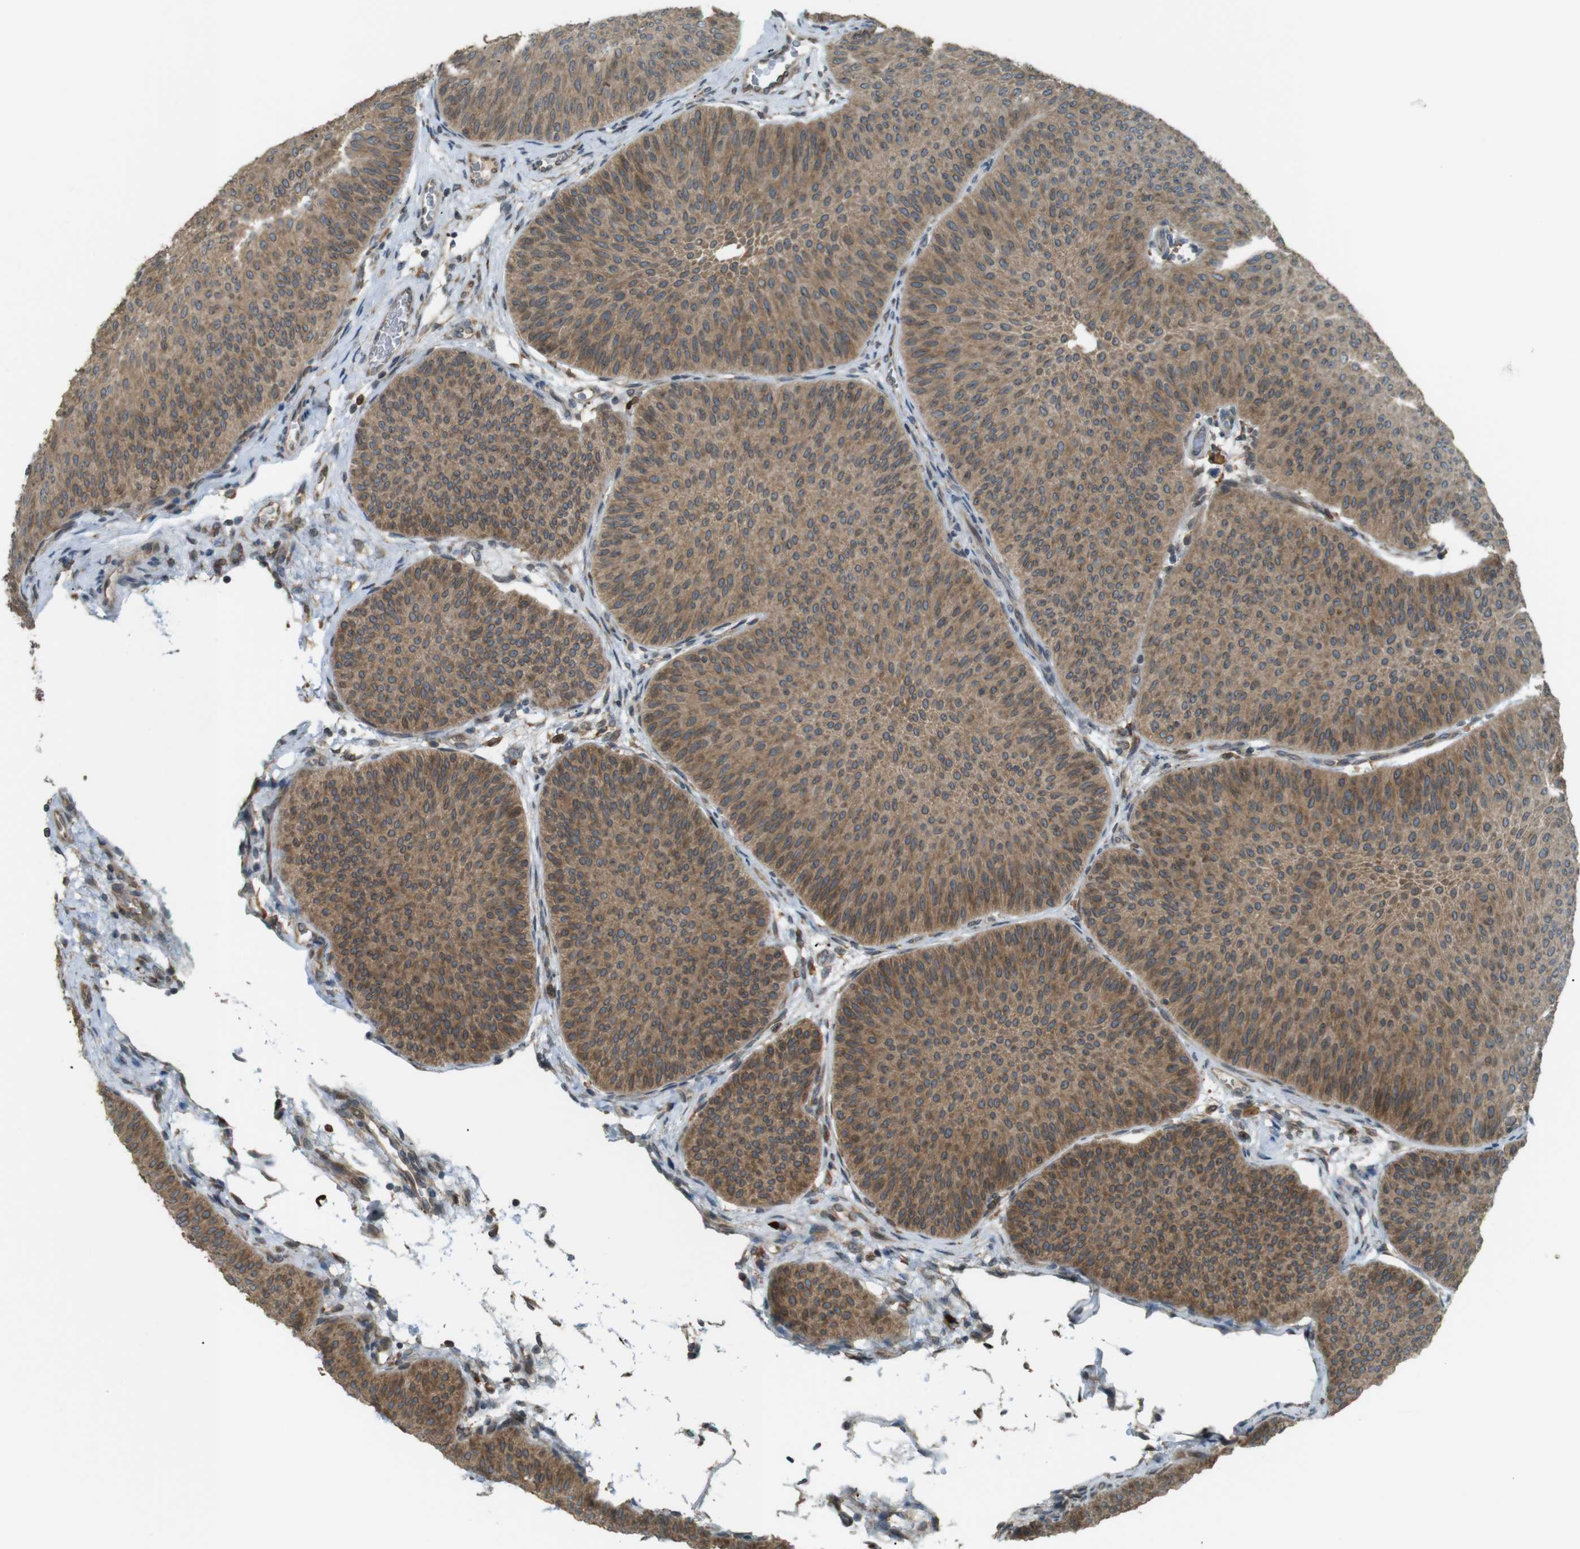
{"staining": {"intensity": "moderate", "quantity": ">75%", "location": "cytoplasmic/membranous"}, "tissue": "urothelial cancer", "cell_type": "Tumor cells", "image_type": "cancer", "snomed": [{"axis": "morphology", "description": "Urothelial carcinoma, Low grade"}, {"axis": "topography", "description": "Urinary bladder"}], "caption": "Protein staining of low-grade urothelial carcinoma tissue displays moderate cytoplasmic/membranous expression in approximately >75% of tumor cells.", "gene": "TMED4", "patient": {"sex": "female", "age": 60}}